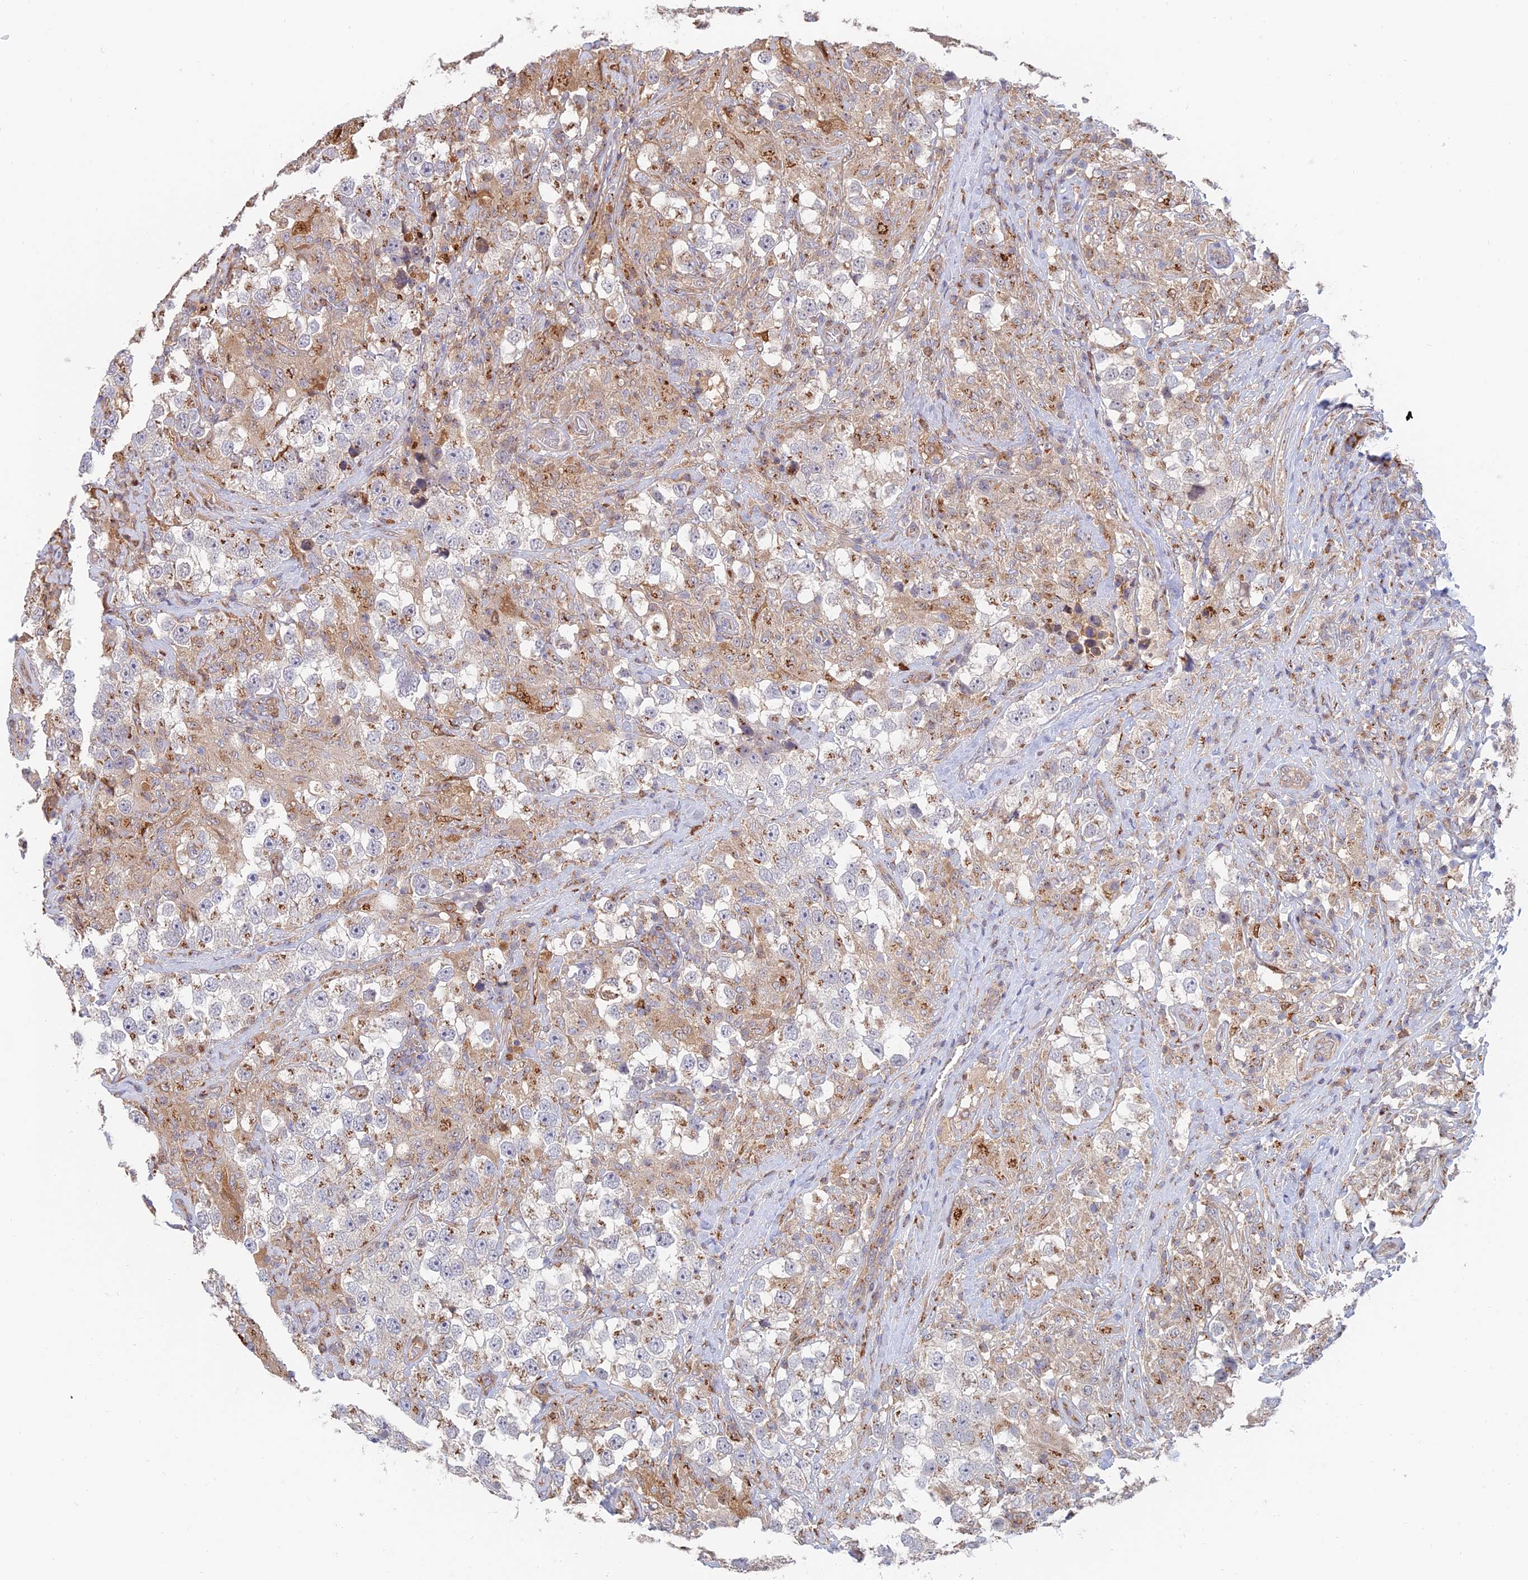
{"staining": {"intensity": "moderate", "quantity": "<25%", "location": "cytoplasmic/membranous"}, "tissue": "testis cancer", "cell_type": "Tumor cells", "image_type": "cancer", "snomed": [{"axis": "morphology", "description": "Seminoma, NOS"}, {"axis": "topography", "description": "Testis"}], "caption": "Moderate cytoplasmic/membranous staining is identified in about <25% of tumor cells in testis cancer.", "gene": "HS2ST1", "patient": {"sex": "male", "age": 46}}